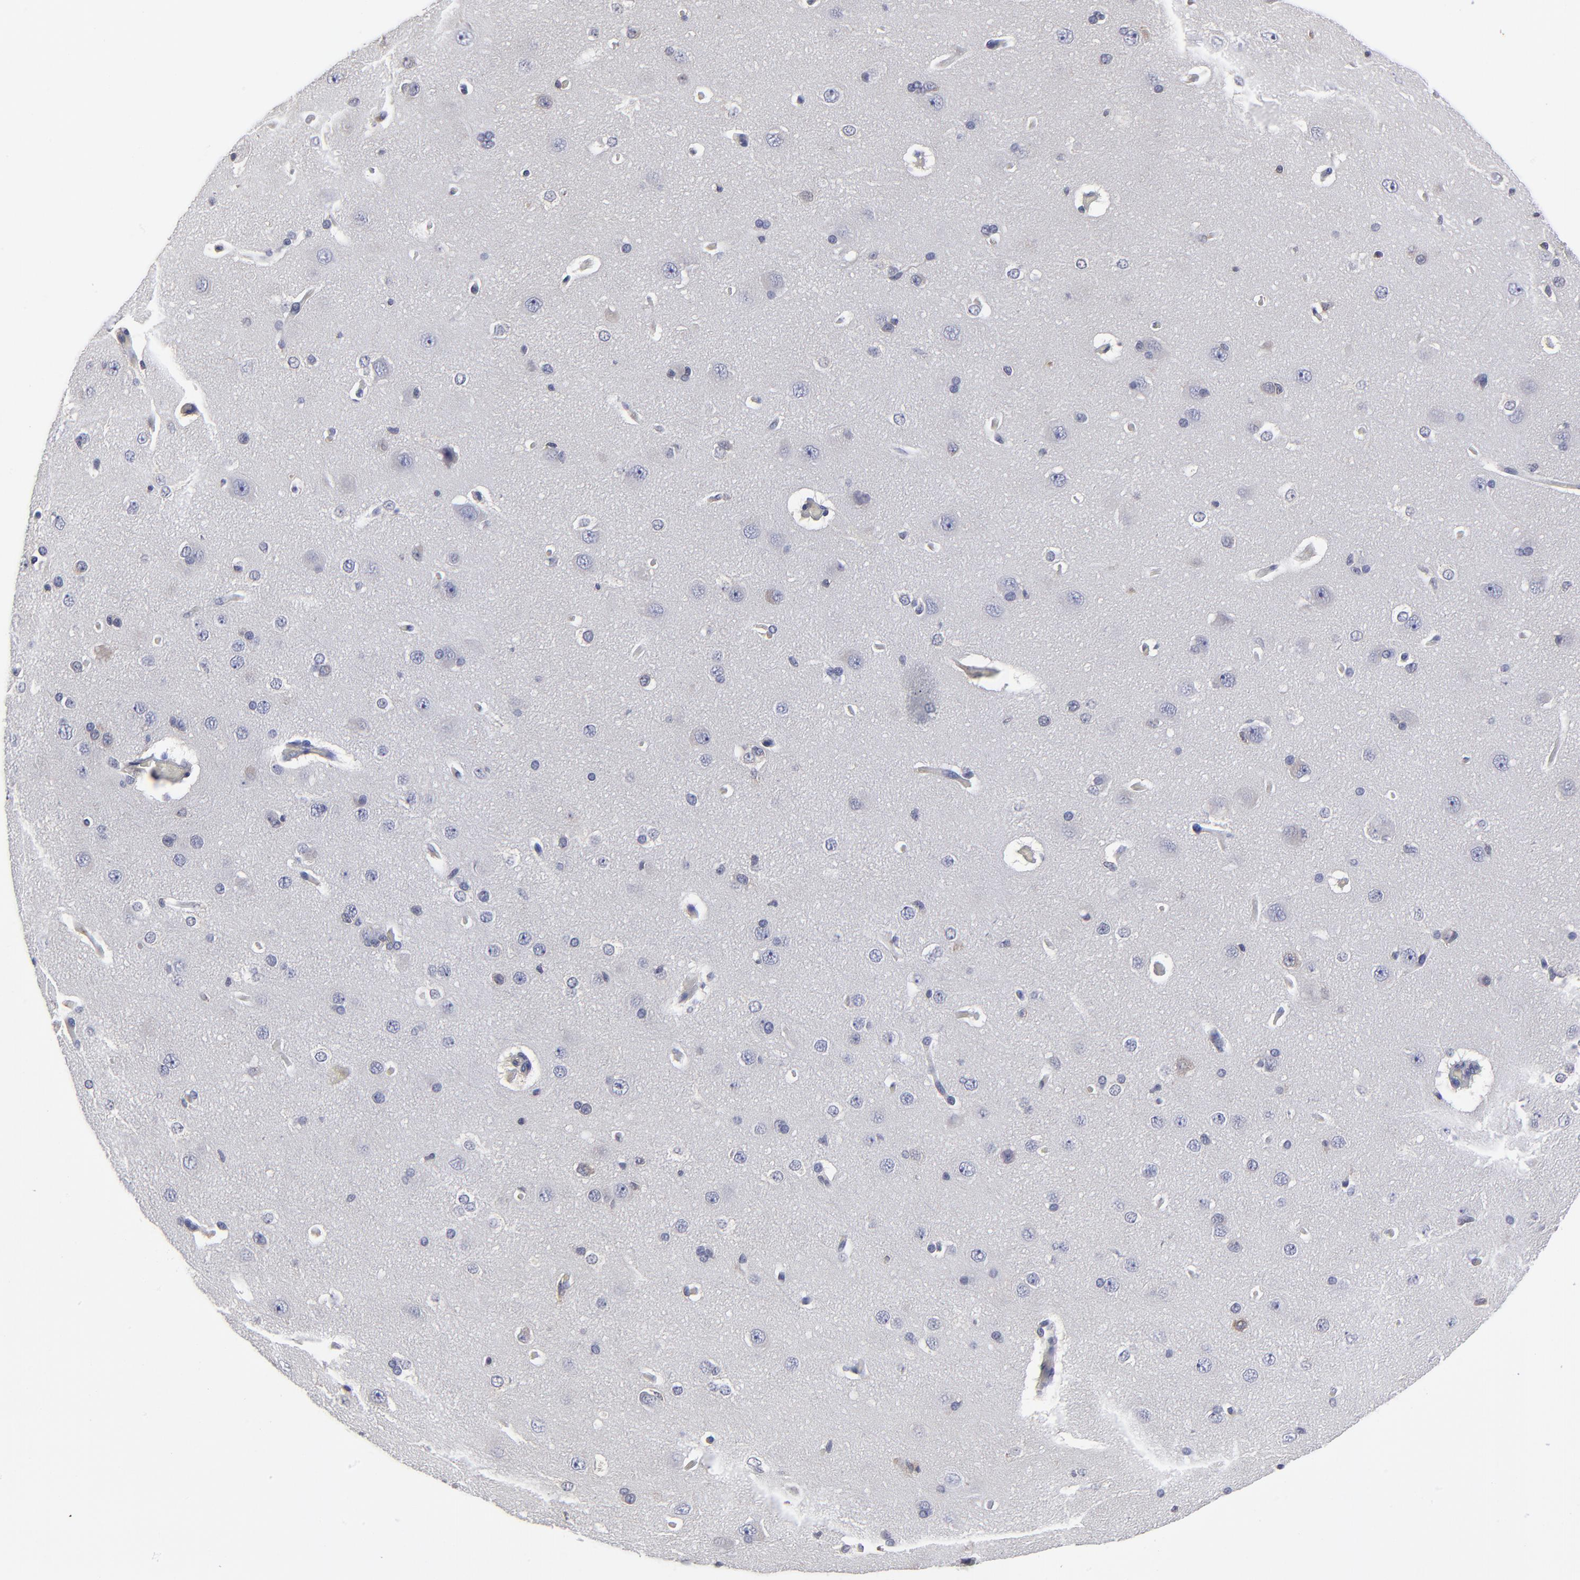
{"staining": {"intensity": "negative", "quantity": "none", "location": "none"}, "tissue": "cerebral cortex", "cell_type": "Endothelial cells", "image_type": "normal", "snomed": [{"axis": "morphology", "description": "Normal tissue, NOS"}, {"axis": "topography", "description": "Cerebral cortex"}], "caption": "Human cerebral cortex stained for a protein using IHC shows no staining in endothelial cells.", "gene": "CASP3", "patient": {"sex": "female", "age": 45}}